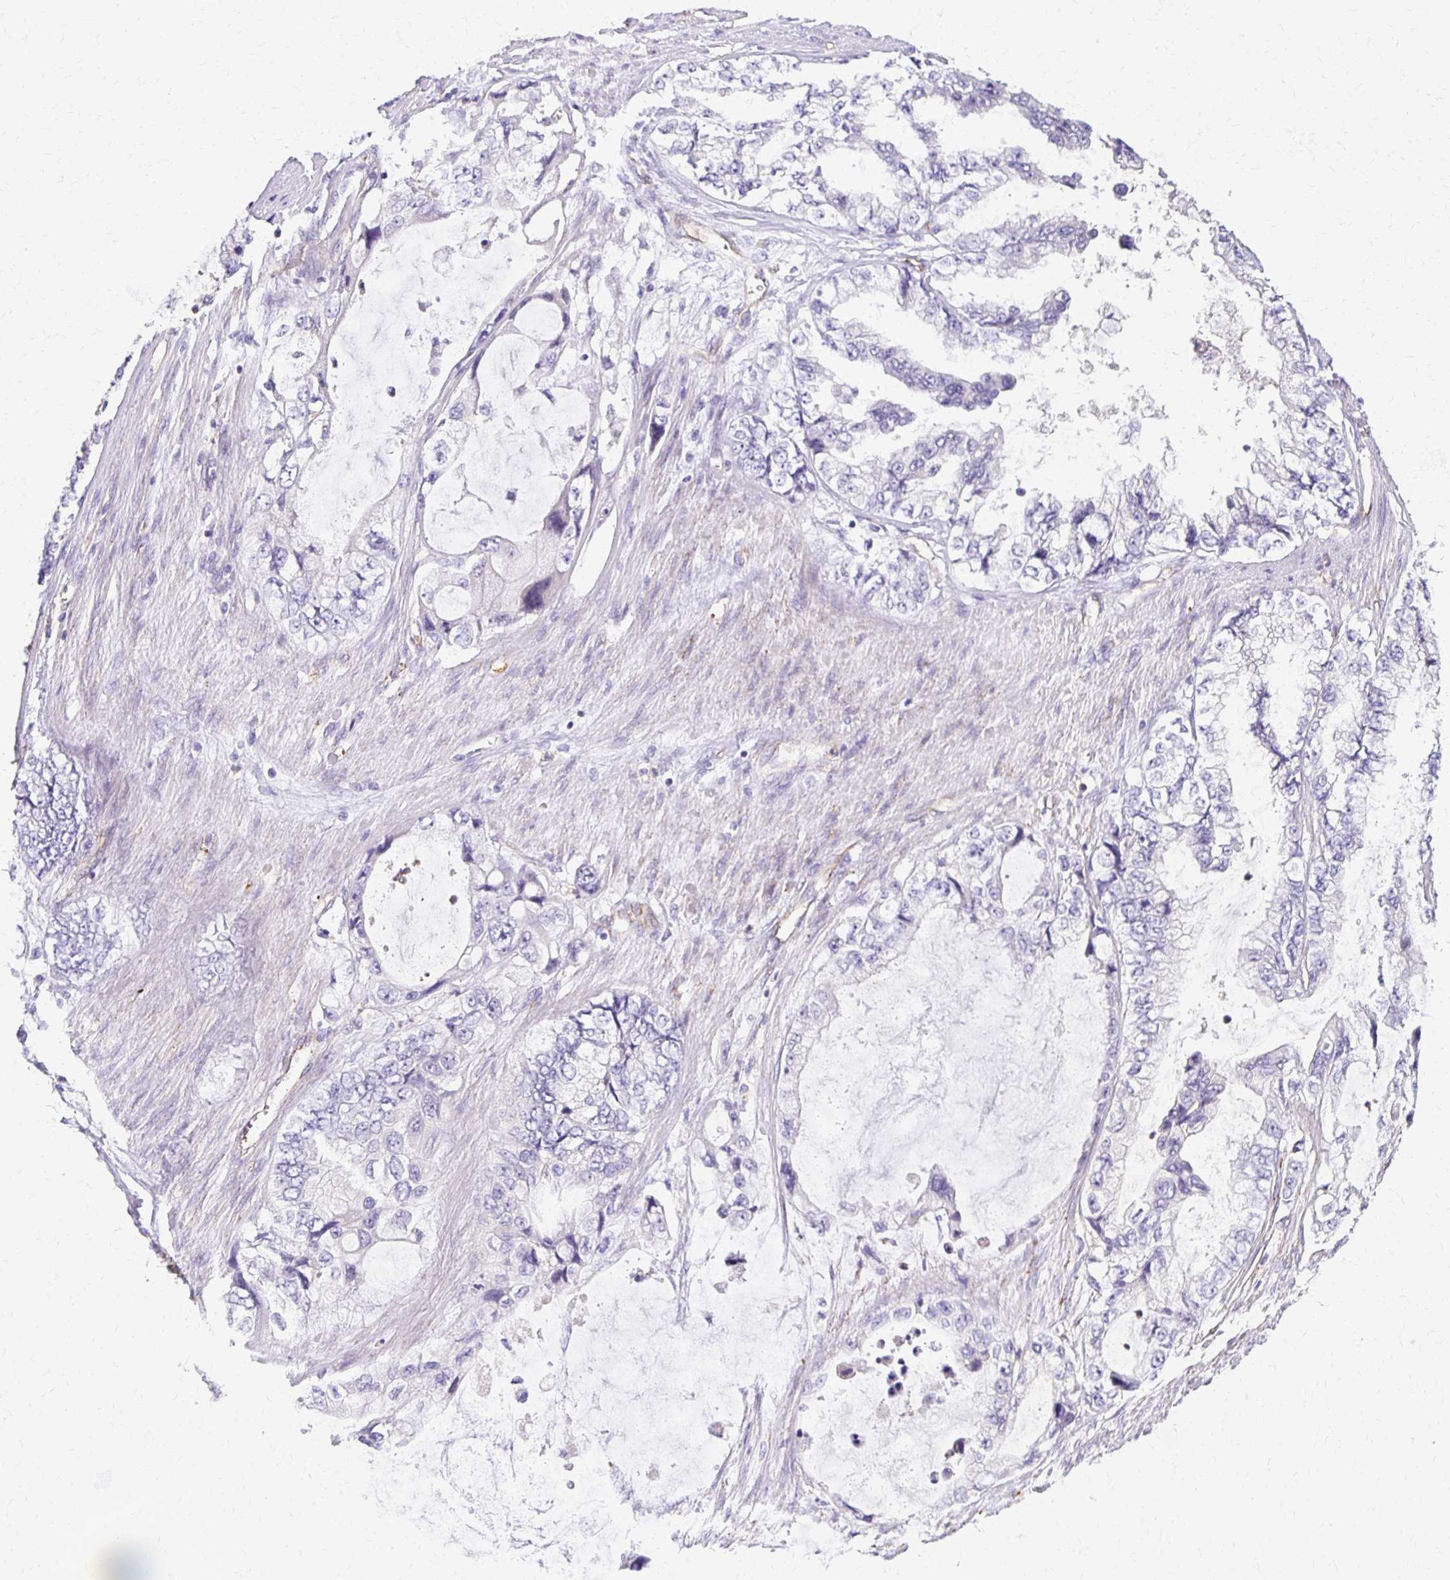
{"staining": {"intensity": "negative", "quantity": "none", "location": "none"}, "tissue": "stomach cancer", "cell_type": "Tumor cells", "image_type": "cancer", "snomed": [{"axis": "morphology", "description": "Adenocarcinoma, NOS"}, {"axis": "topography", "description": "Pancreas"}, {"axis": "topography", "description": "Stomach, upper"}, {"axis": "topography", "description": "Stomach"}], "caption": "The micrograph reveals no significant staining in tumor cells of stomach adenocarcinoma. The staining is performed using DAB brown chromogen with nuclei counter-stained in using hematoxylin.", "gene": "TTYH1", "patient": {"sex": "male", "age": 77}}